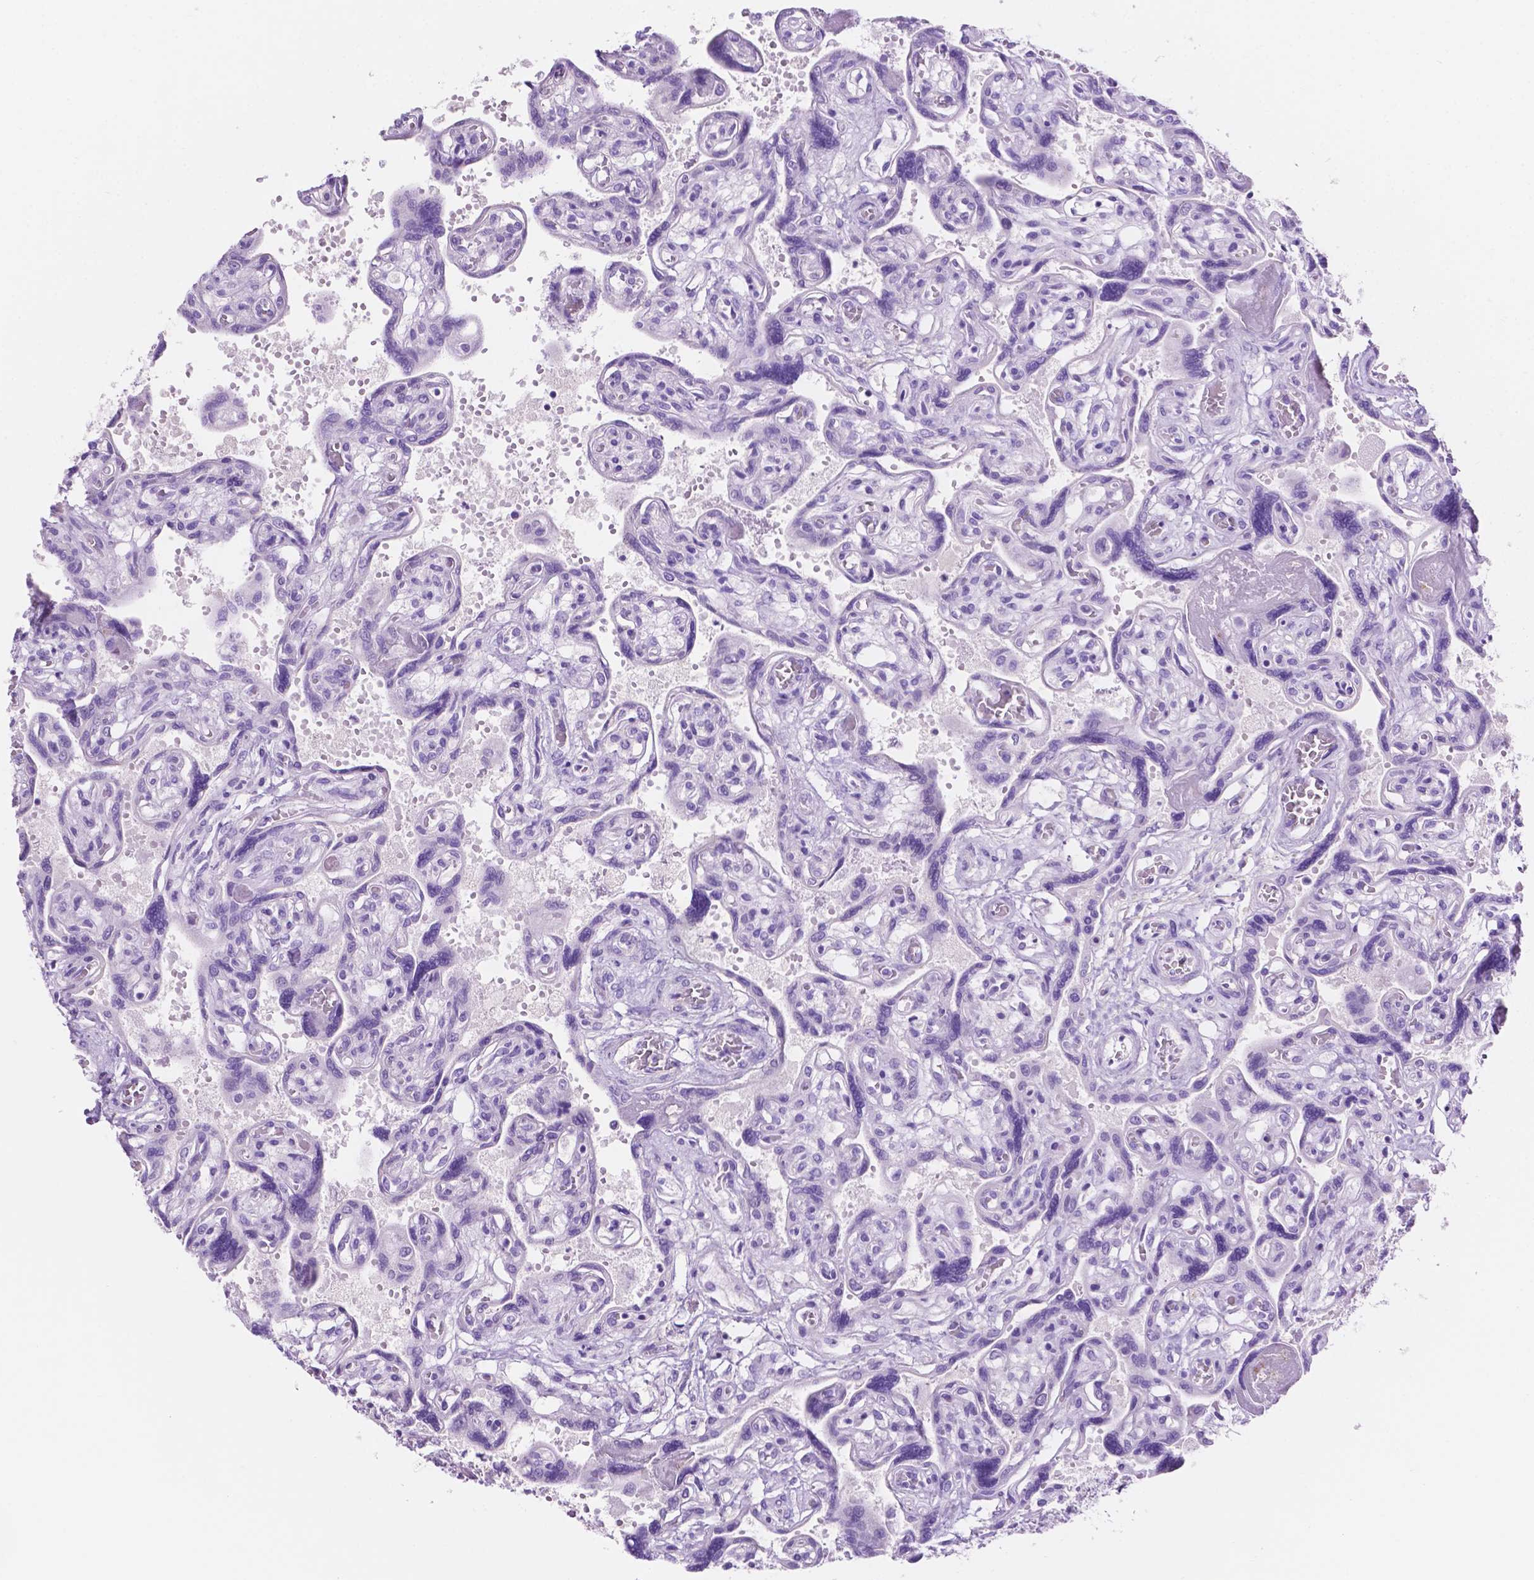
{"staining": {"intensity": "negative", "quantity": "none", "location": "none"}, "tissue": "placenta", "cell_type": "Decidual cells", "image_type": "normal", "snomed": [{"axis": "morphology", "description": "Normal tissue, NOS"}, {"axis": "topography", "description": "Placenta"}], "caption": "A photomicrograph of placenta stained for a protein exhibits no brown staining in decidual cells.", "gene": "IGFN1", "patient": {"sex": "female", "age": 32}}